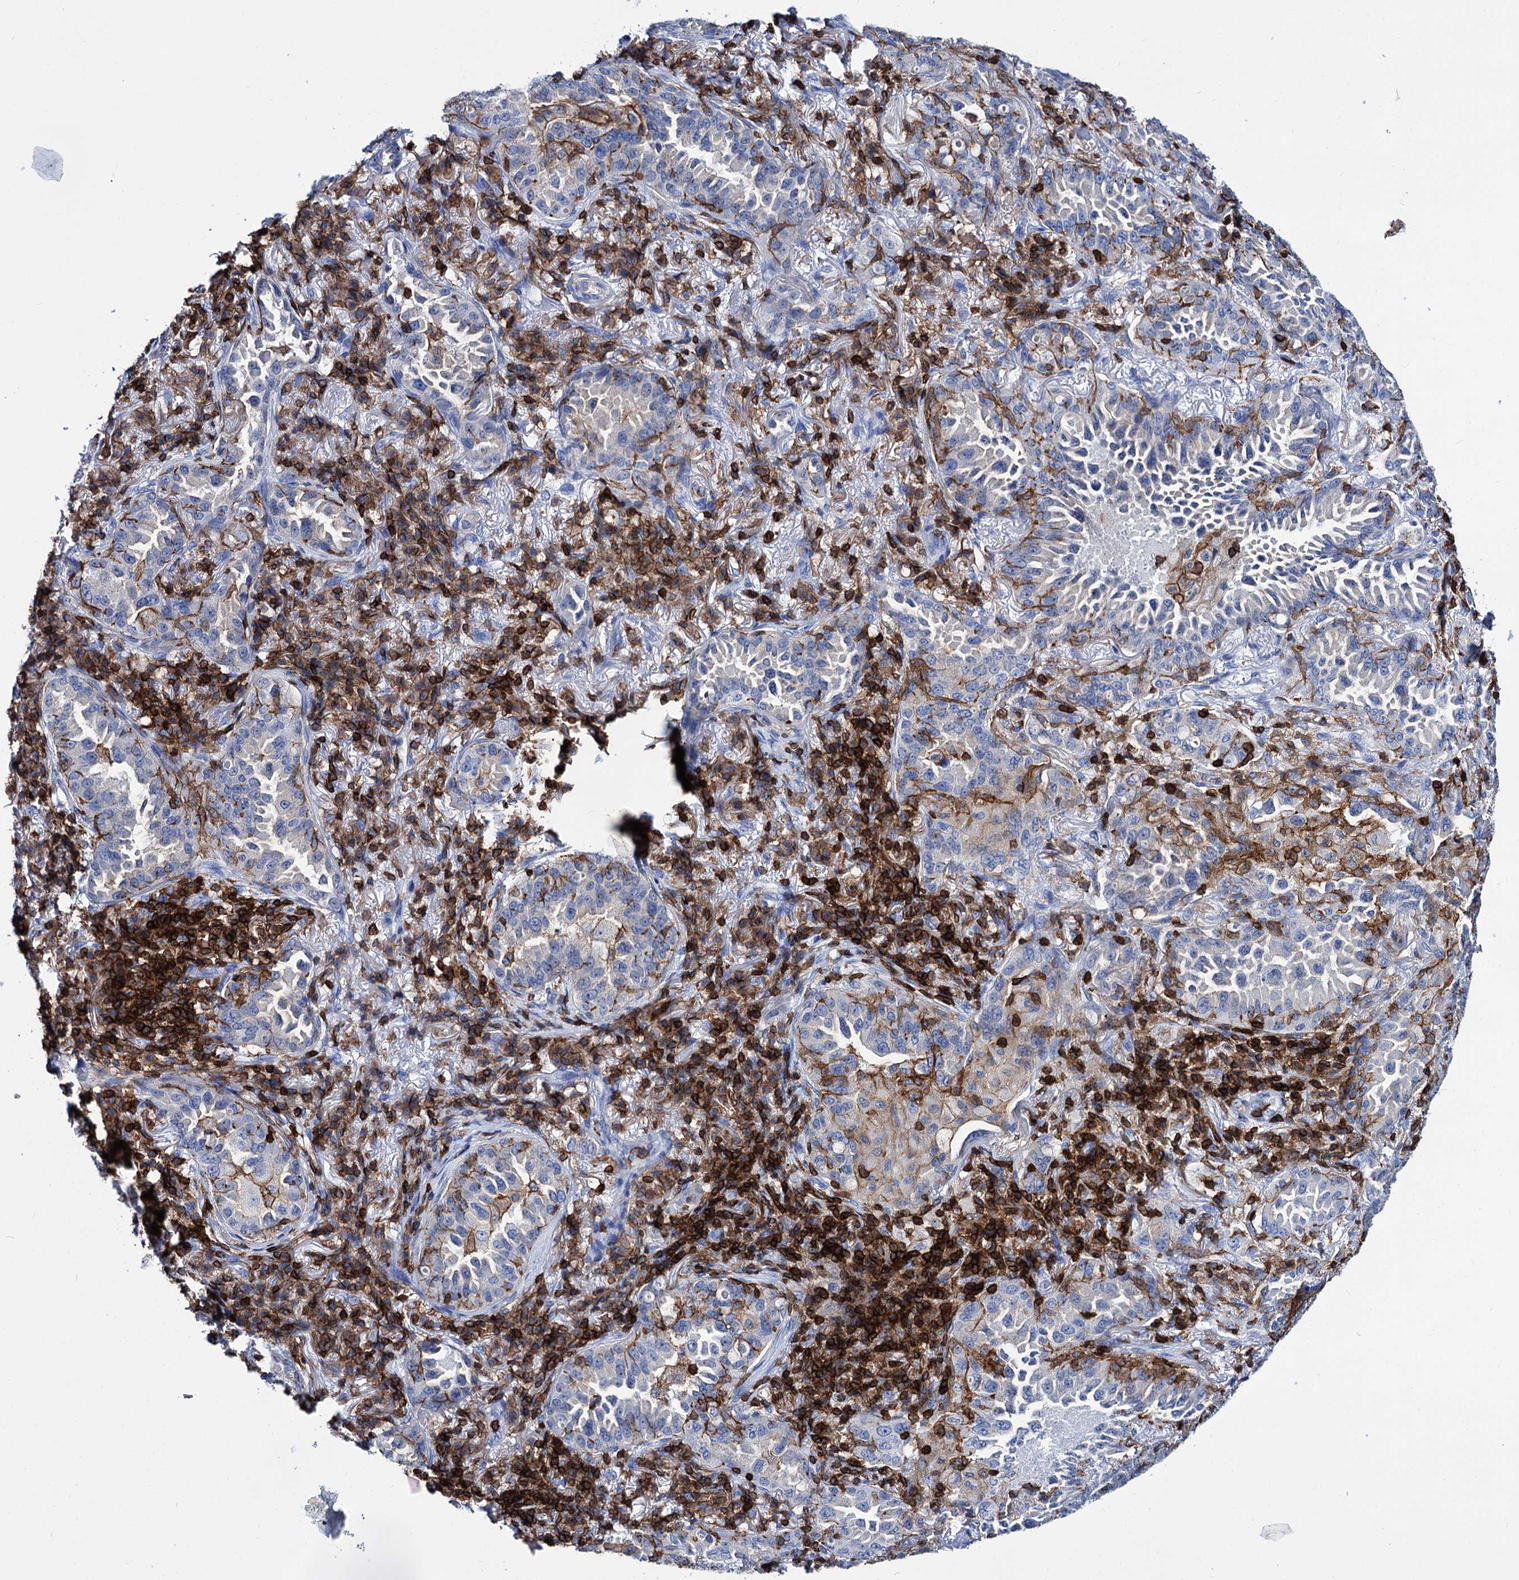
{"staining": {"intensity": "moderate", "quantity": "<25%", "location": "cytoplasmic/membranous"}, "tissue": "lung cancer", "cell_type": "Tumor cells", "image_type": "cancer", "snomed": [{"axis": "morphology", "description": "Adenocarcinoma, NOS"}, {"axis": "topography", "description": "Lung"}], "caption": "There is low levels of moderate cytoplasmic/membranous staining in tumor cells of lung adenocarcinoma, as demonstrated by immunohistochemical staining (brown color).", "gene": "DEF6", "patient": {"sex": "female", "age": 69}}